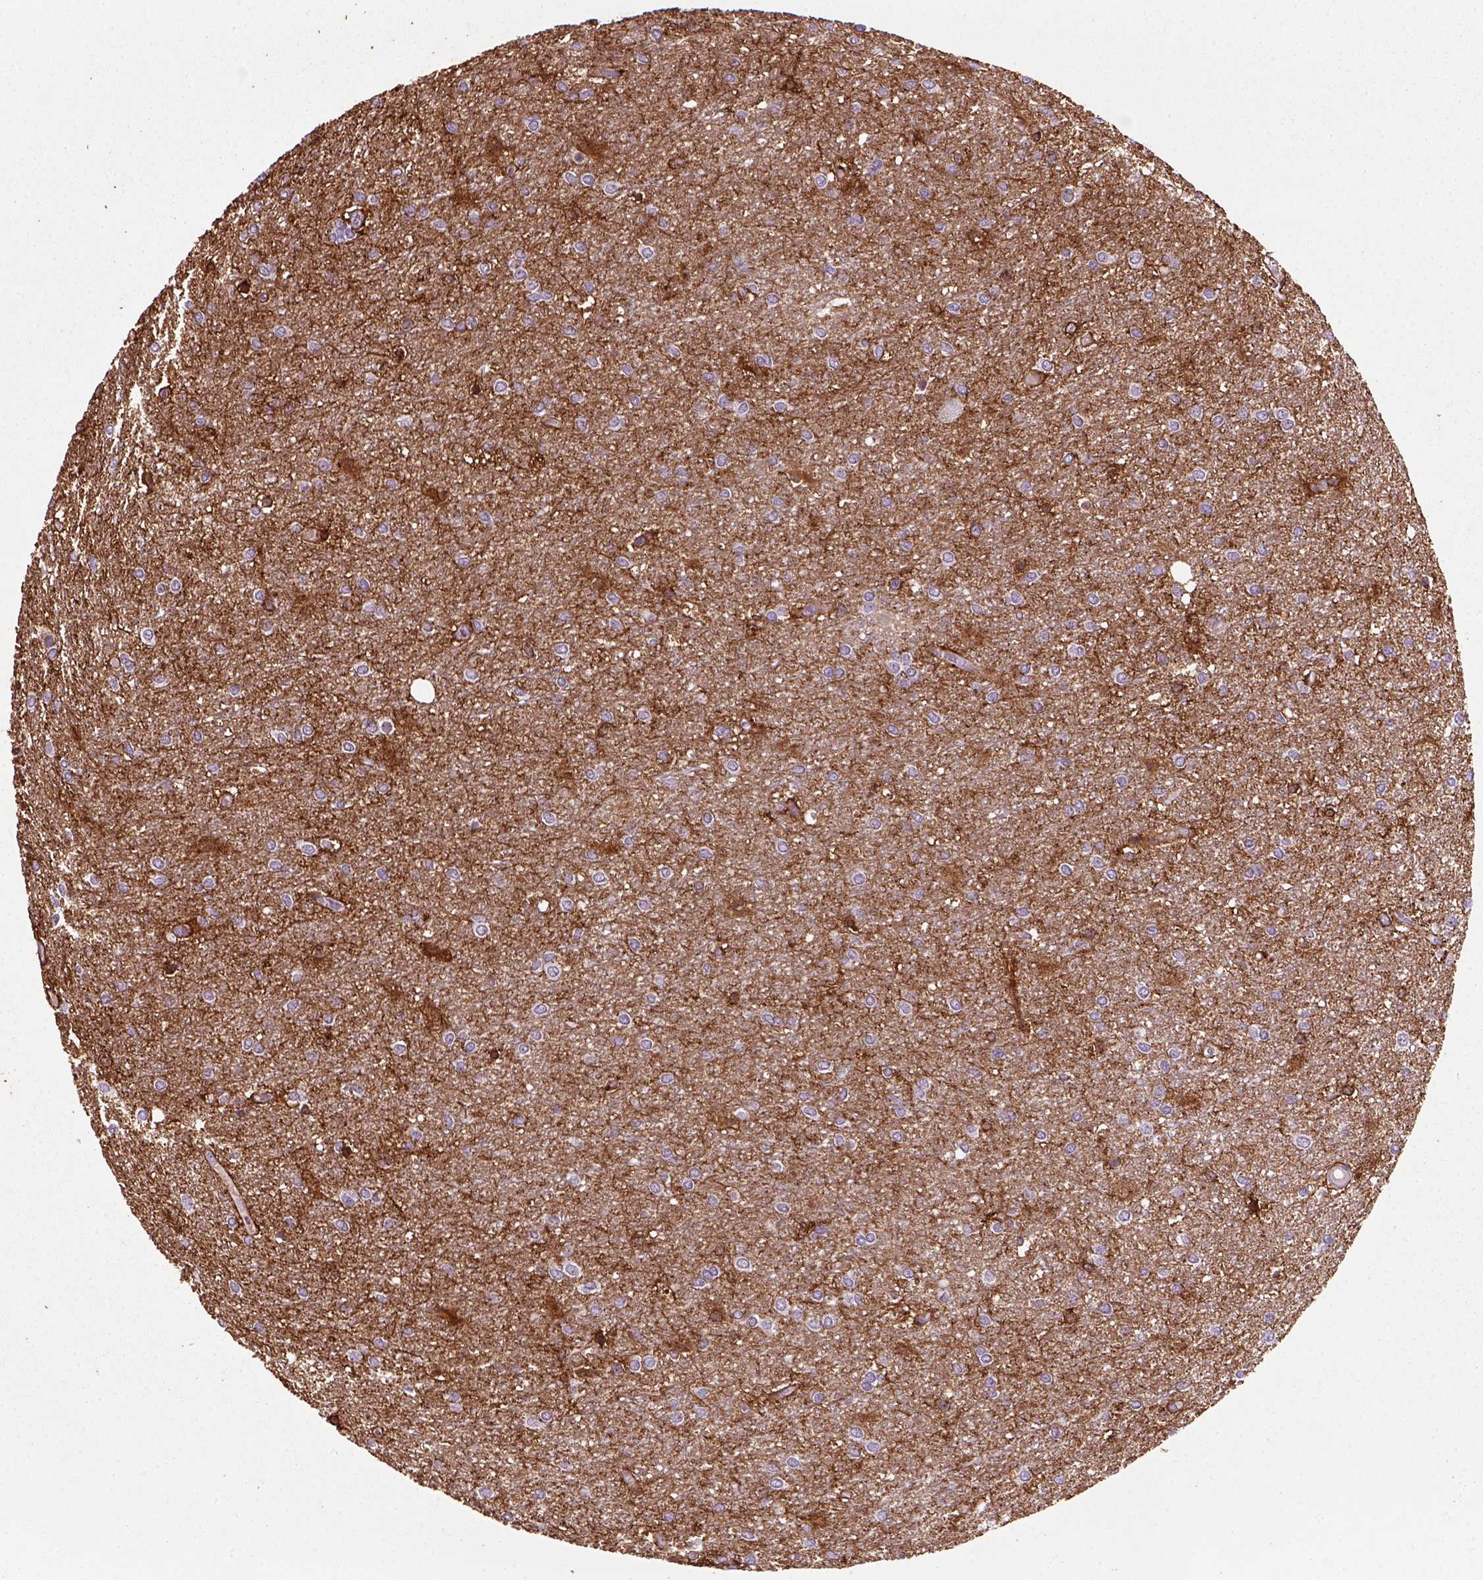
{"staining": {"intensity": "negative", "quantity": "none", "location": "none"}, "tissue": "glioma", "cell_type": "Tumor cells", "image_type": "cancer", "snomed": [{"axis": "morphology", "description": "Glioma, malignant, High grade"}, {"axis": "topography", "description": "Brain"}], "caption": "Tumor cells show no significant protein expression in malignant glioma (high-grade).", "gene": "MARCKS", "patient": {"sex": "female", "age": 61}}